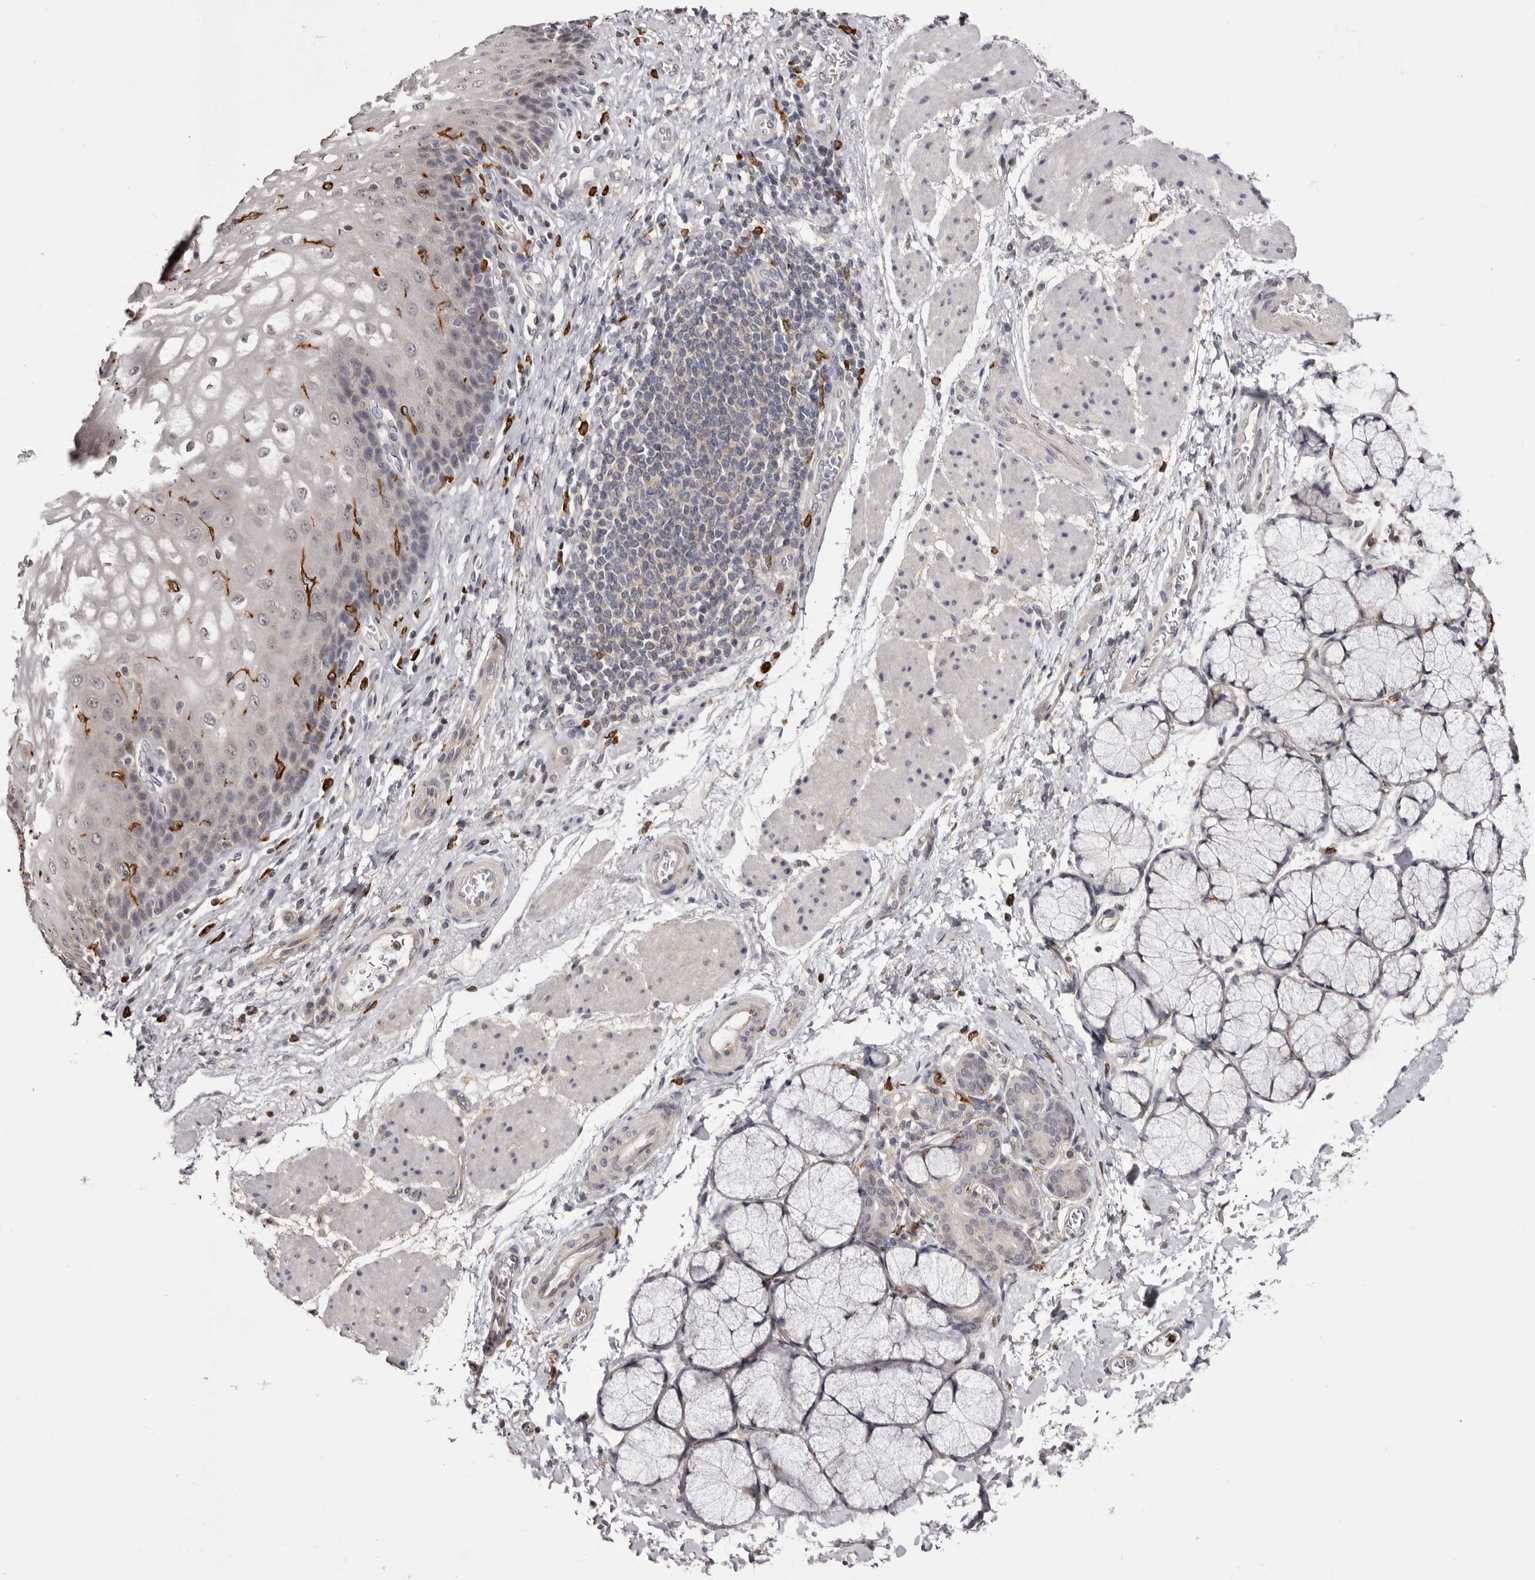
{"staining": {"intensity": "negative", "quantity": "none", "location": "none"}, "tissue": "esophagus", "cell_type": "Squamous epithelial cells", "image_type": "normal", "snomed": [{"axis": "morphology", "description": "Normal tissue, NOS"}, {"axis": "topography", "description": "Esophagus"}], "caption": "Immunohistochemistry (IHC) image of normal esophagus: human esophagus stained with DAB exhibits no significant protein expression in squamous epithelial cells.", "gene": "TNNI1", "patient": {"sex": "male", "age": 54}}